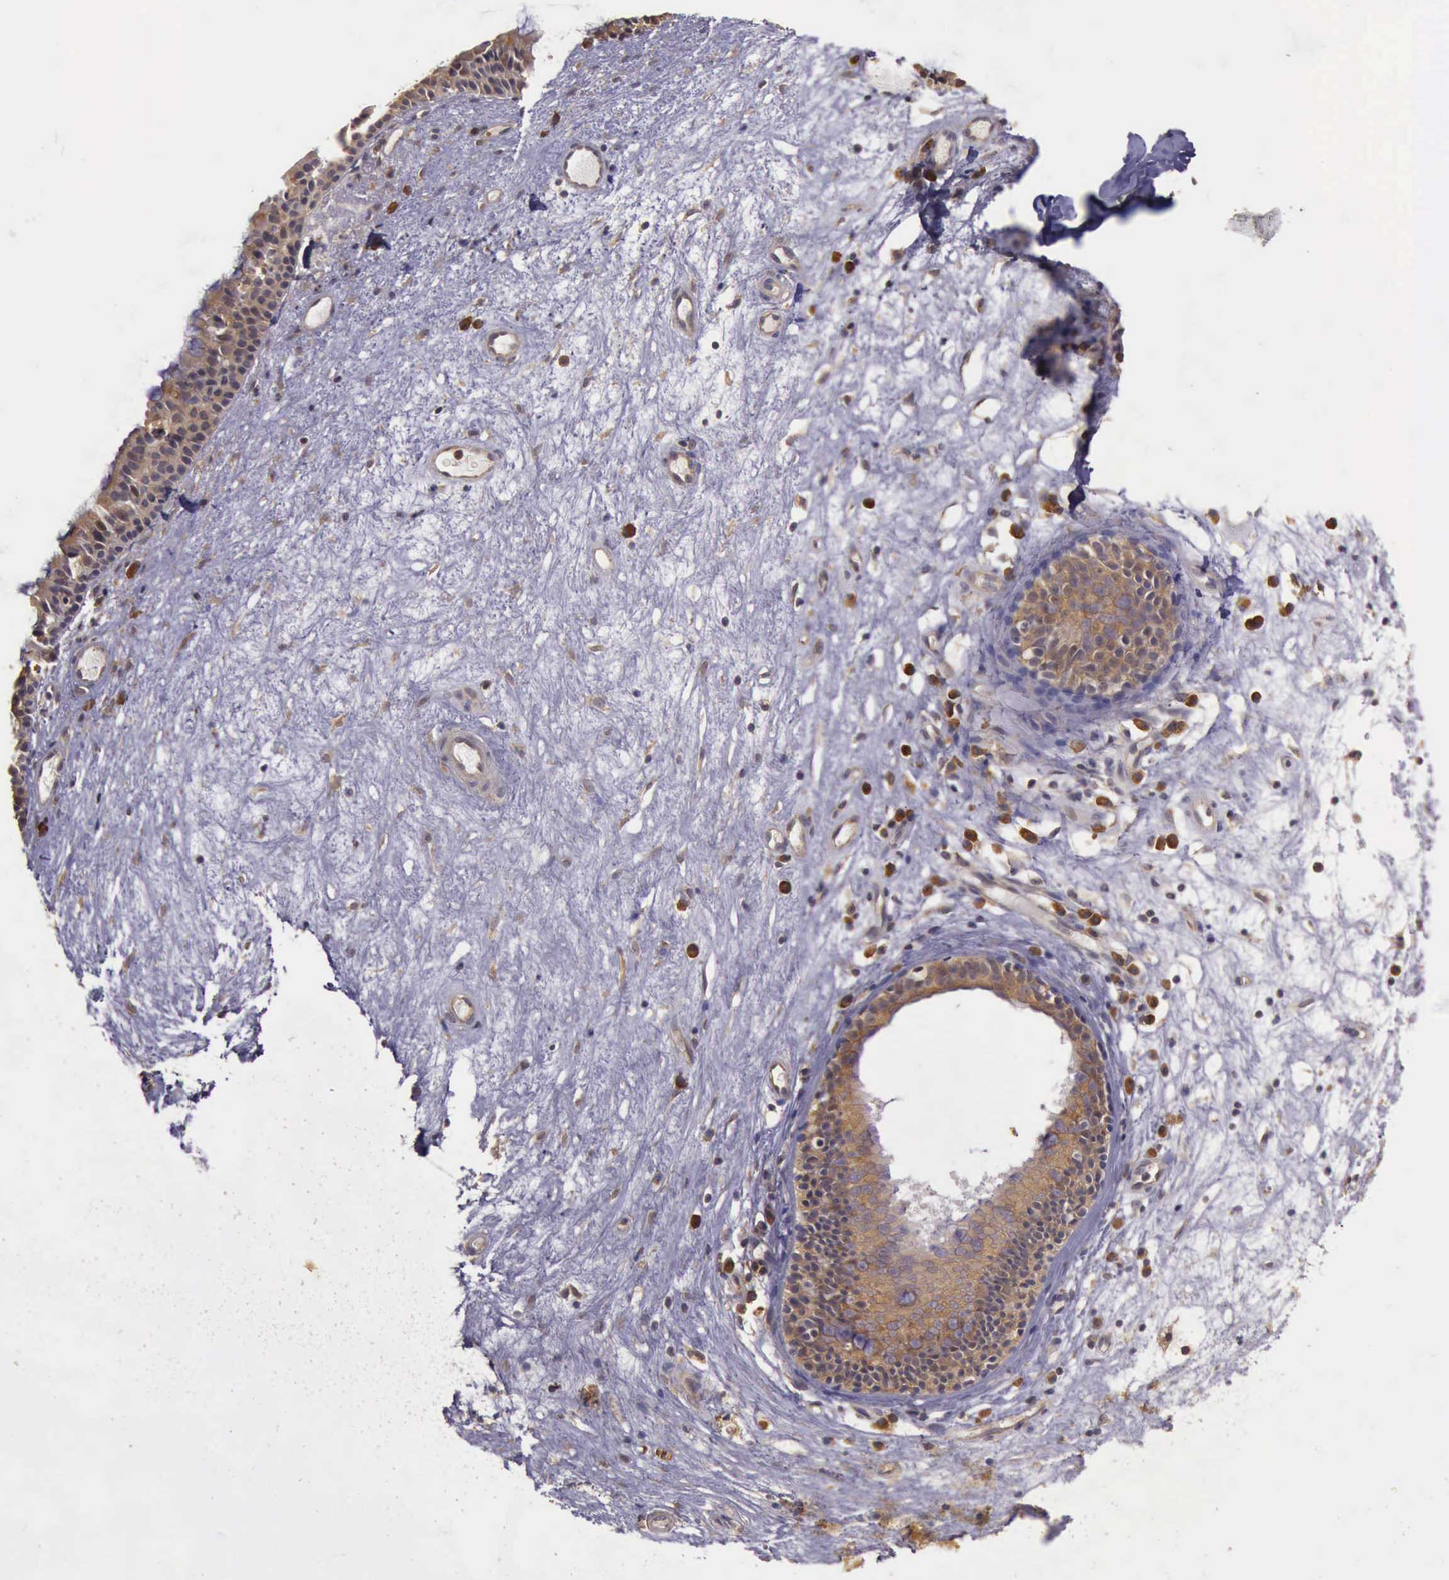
{"staining": {"intensity": "strong", "quantity": ">75%", "location": "cytoplasmic/membranous"}, "tissue": "nasopharynx", "cell_type": "Respiratory epithelial cells", "image_type": "normal", "snomed": [{"axis": "morphology", "description": "Normal tissue, NOS"}, {"axis": "topography", "description": "Nasopharynx"}], "caption": "Immunohistochemical staining of benign human nasopharynx exhibits strong cytoplasmic/membranous protein staining in about >75% of respiratory epithelial cells.", "gene": "EIF5", "patient": {"sex": "female", "age": 78}}